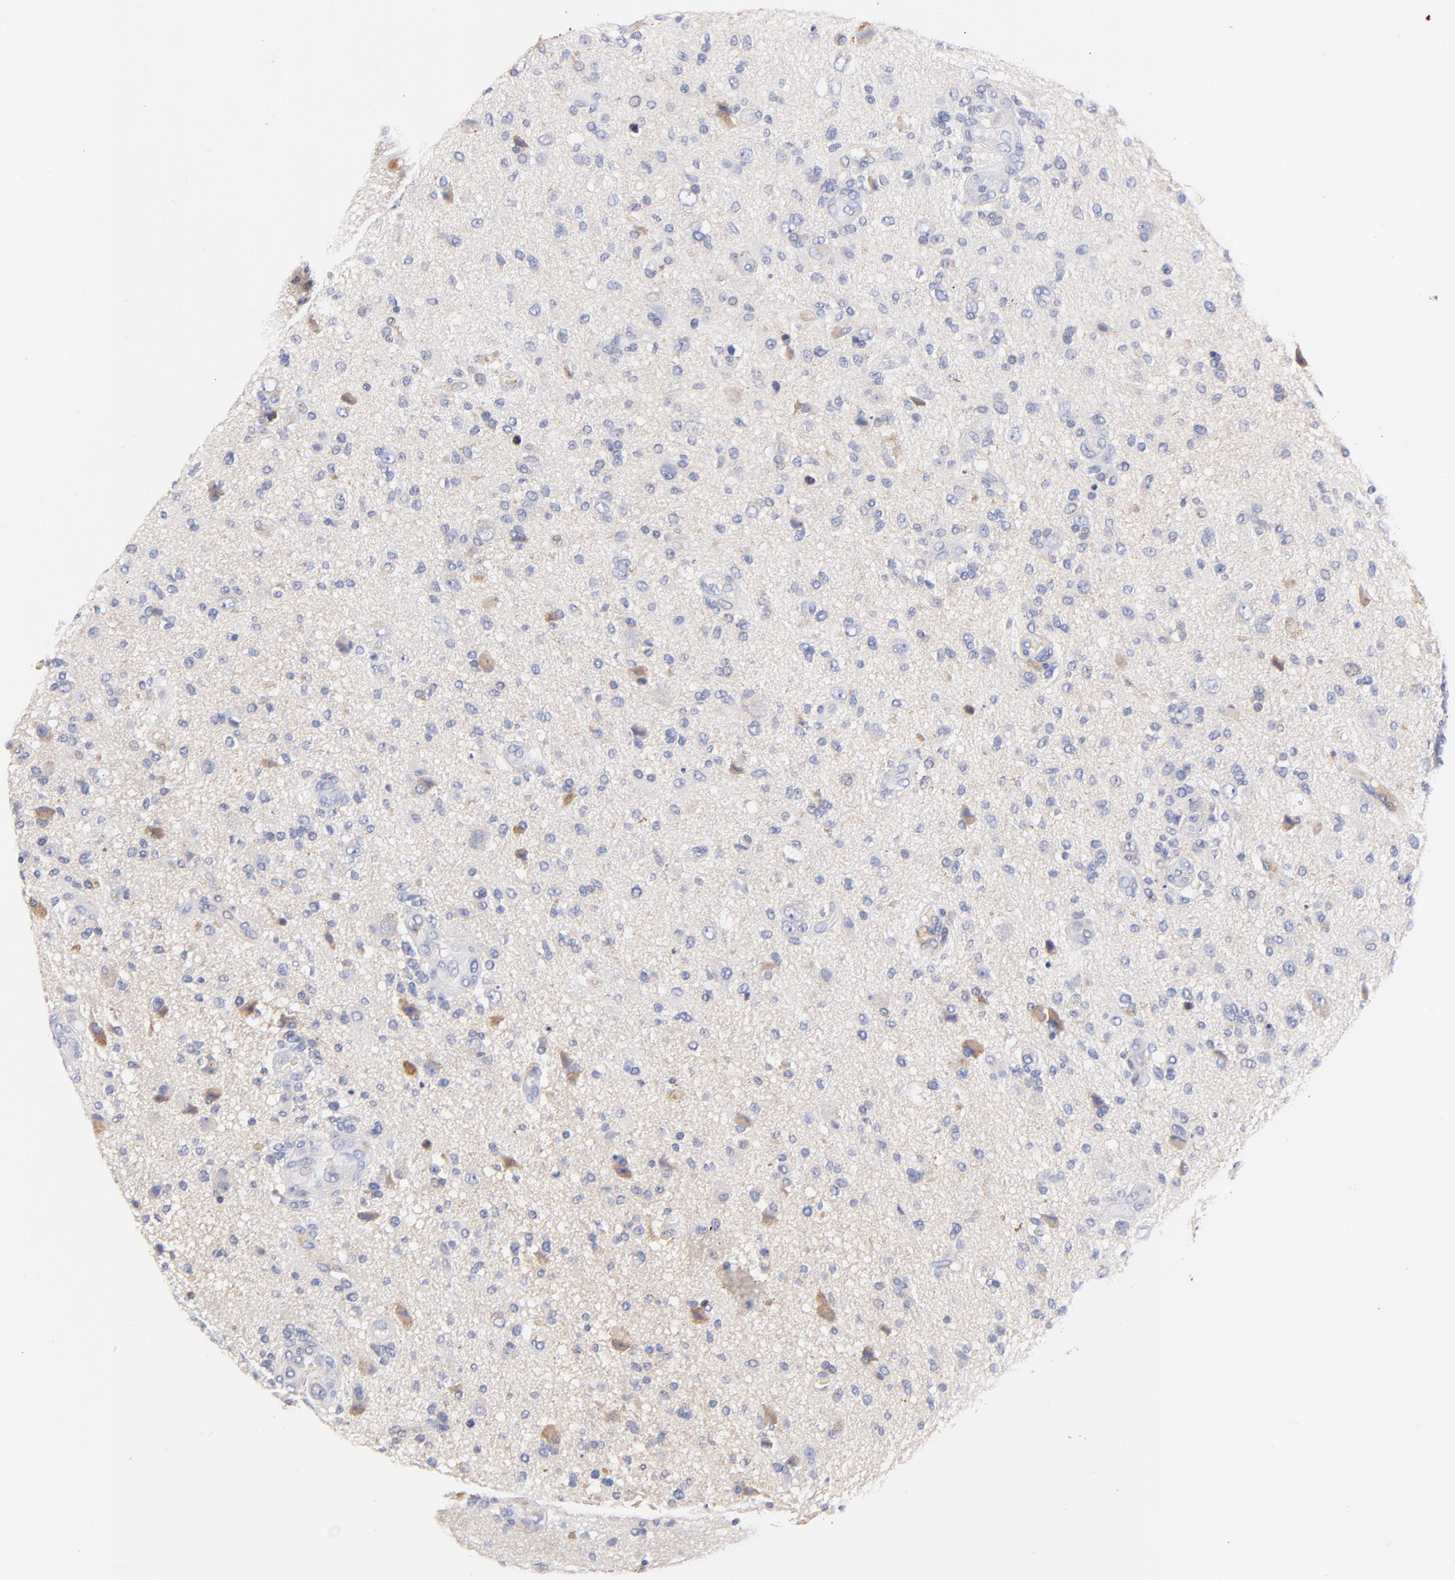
{"staining": {"intensity": "weak", "quantity": "<25%", "location": "cytoplasmic/membranous"}, "tissue": "glioma", "cell_type": "Tumor cells", "image_type": "cancer", "snomed": [{"axis": "morphology", "description": "Normal tissue, NOS"}, {"axis": "morphology", "description": "Glioma, malignant, High grade"}, {"axis": "topography", "description": "Cerebral cortex"}], "caption": "Tumor cells show no significant positivity in malignant glioma (high-grade).", "gene": "IGLV7-43", "patient": {"sex": "male", "age": 75}}